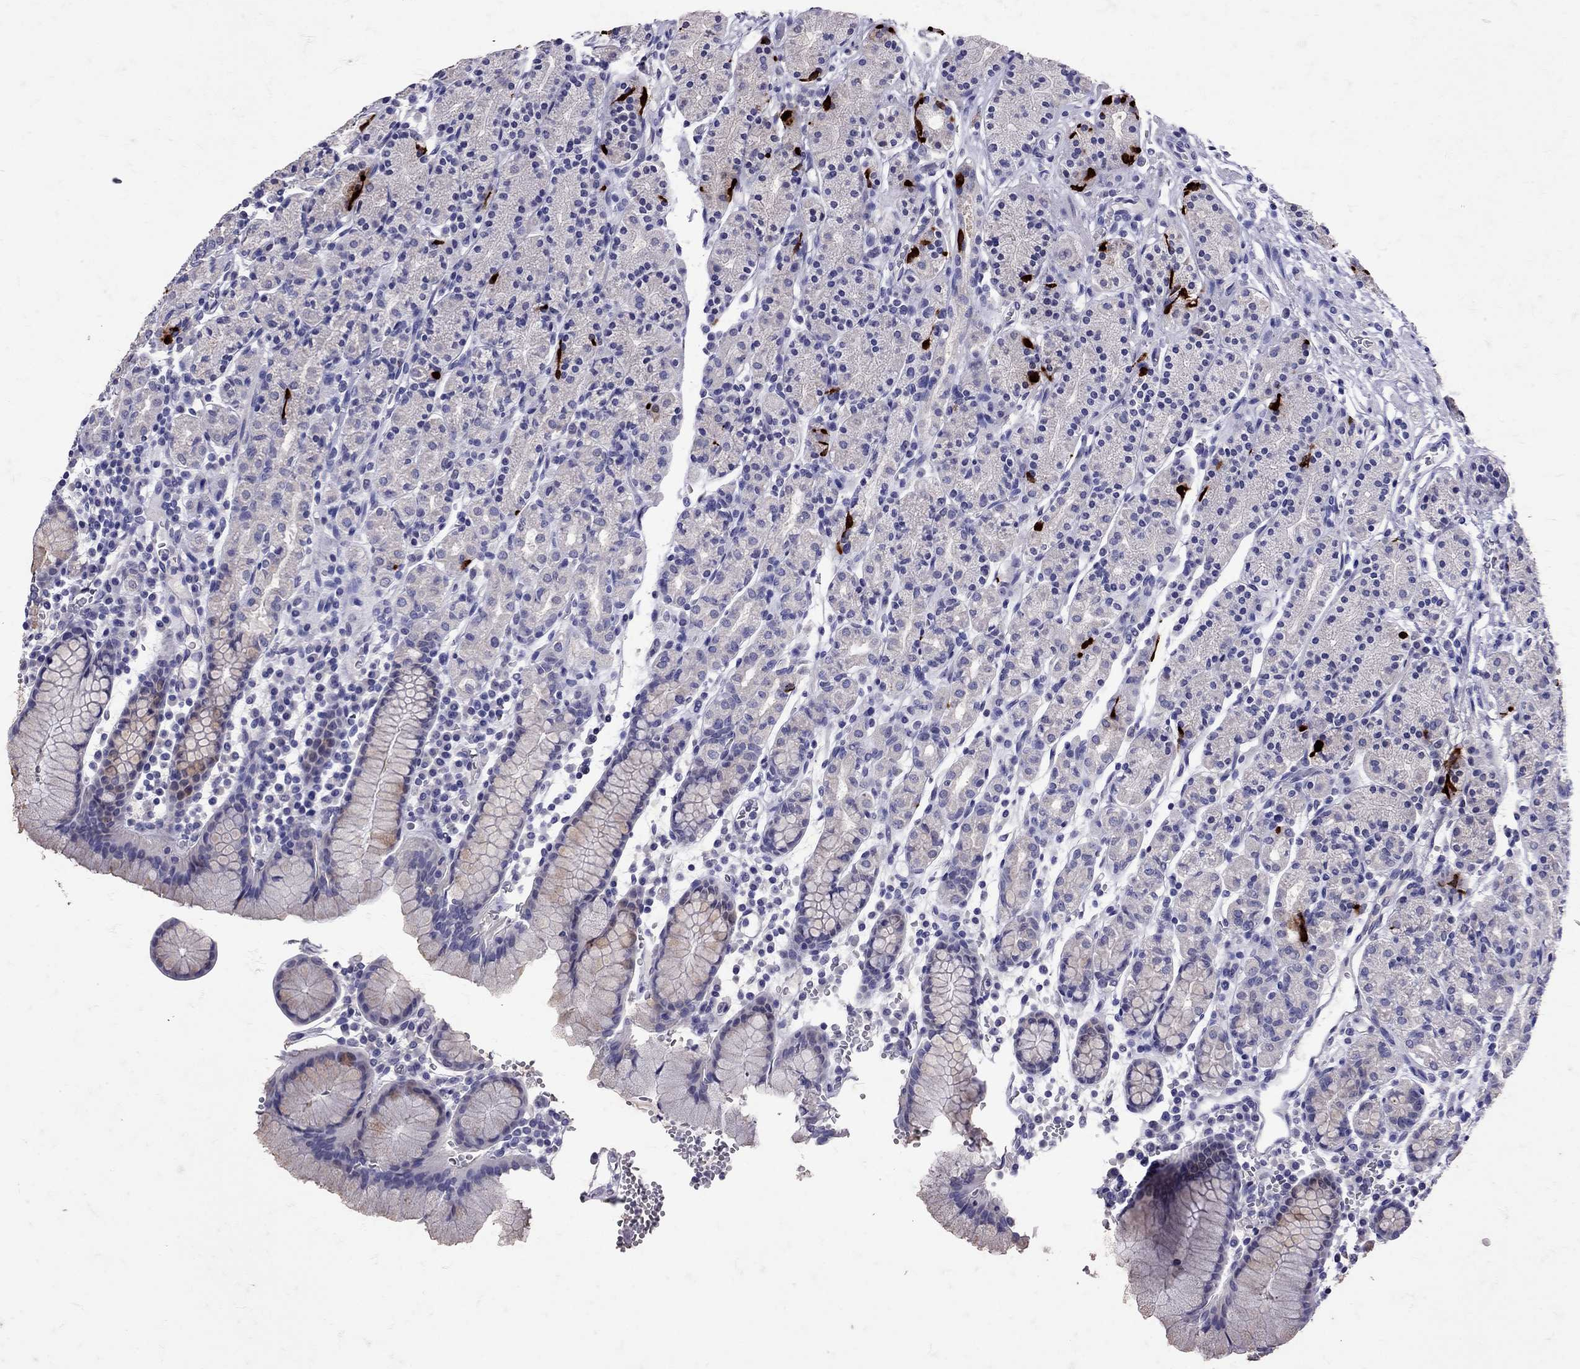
{"staining": {"intensity": "strong", "quantity": "<25%", "location": "cytoplasmic/membranous"}, "tissue": "stomach", "cell_type": "Glandular cells", "image_type": "normal", "snomed": [{"axis": "morphology", "description": "Normal tissue, NOS"}, {"axis": "topography", "description": "Stomach, upper"}, {"axis": "topography", "description": "Stomach"}], "caption": "The histopathology image demonstrates staining of benign stomach, revealing strong cytoplasmic/membranous protein staining (brown color) within glandular cells.", "gene": "SST", "patient": {"sex": "male", "age": 62}}